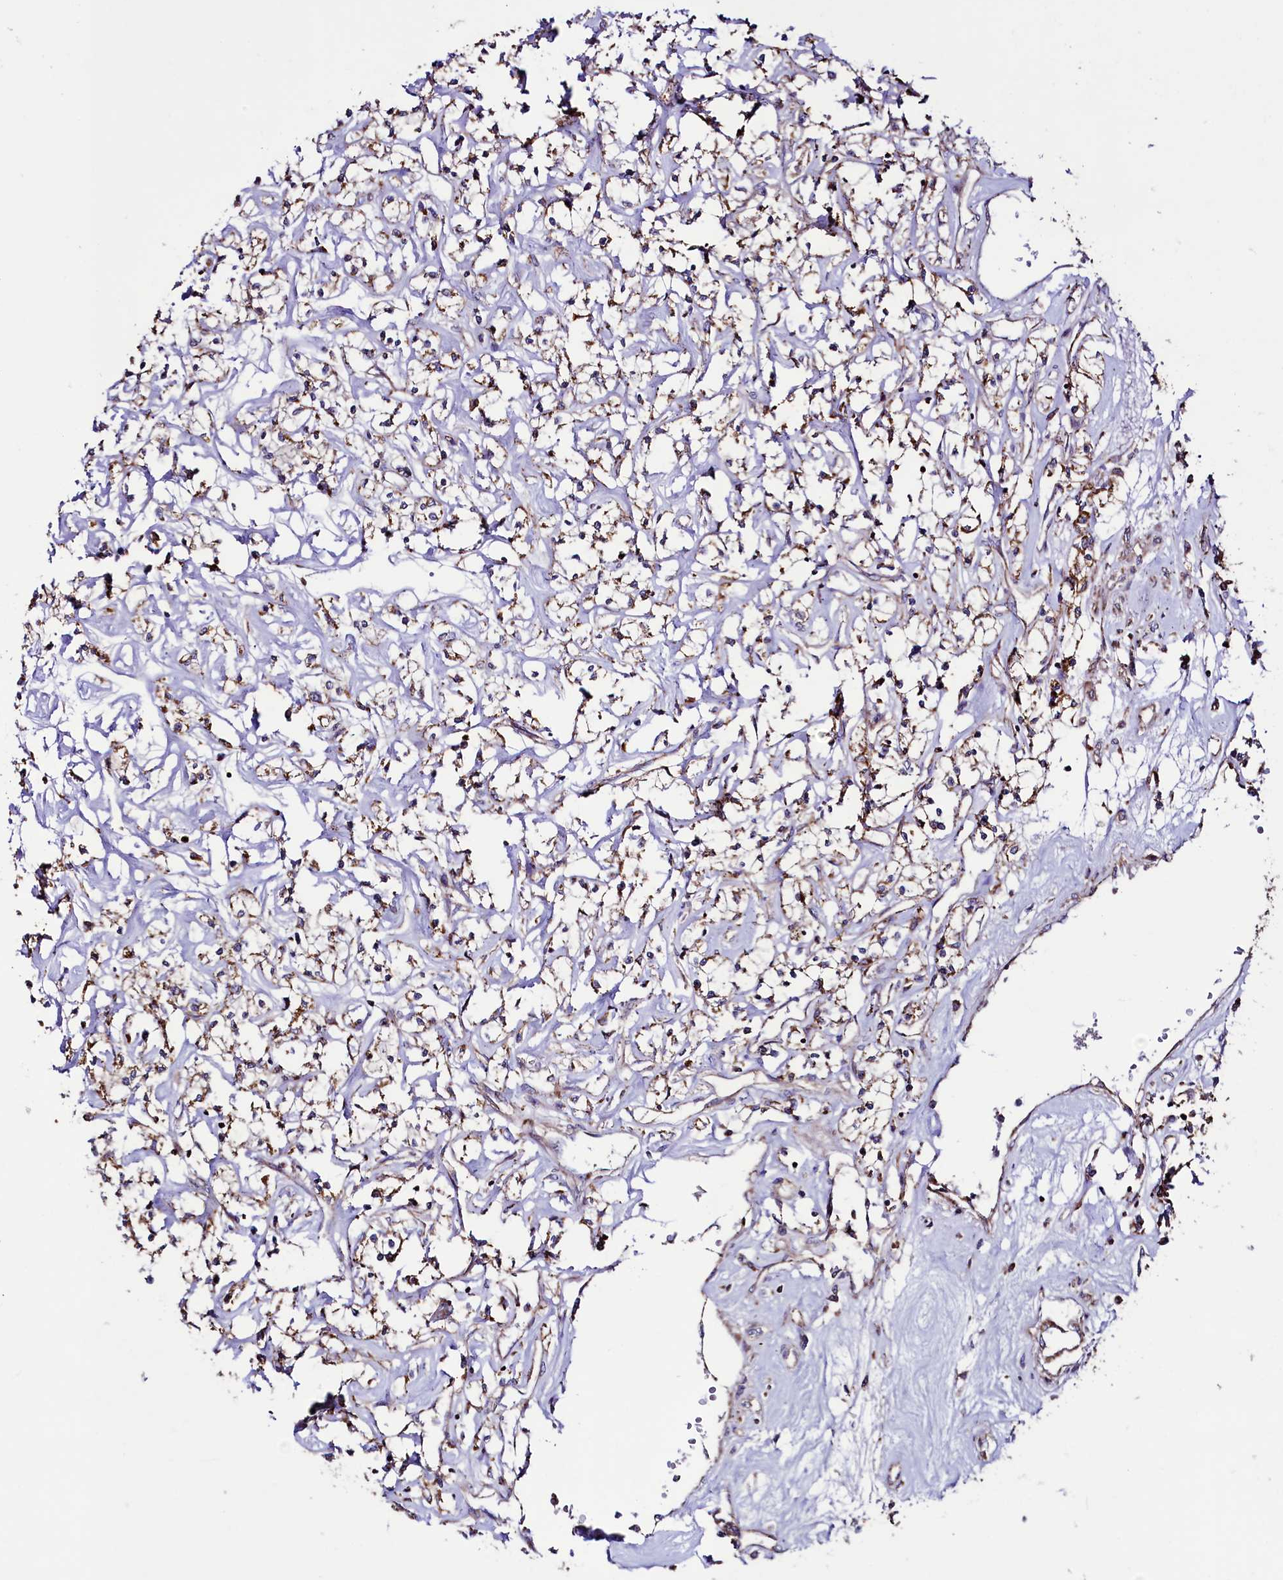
{"staining": {"intensity": "moderate", "quantity": "25%-75%", "location": "cytoplasmic/membranous"}, "tissue": "renal cancer", "cell_type": "Tumor cells", "image_type": "cancer", "snomed": [{"axis": "morphology", "description": "Adenocarcinoma, NOS"}, {"axis": "topography", "description": "Kidney"}], "caption": "Brown immunohistochemical staining in human renal cancer exhibits moderate cytoplasmic/membranous staining in about 25%-75% of tumor cells. Nuclei are stained in blue.", "gene": "STARD5", "patient": {"sex": "female", "age": 59}}